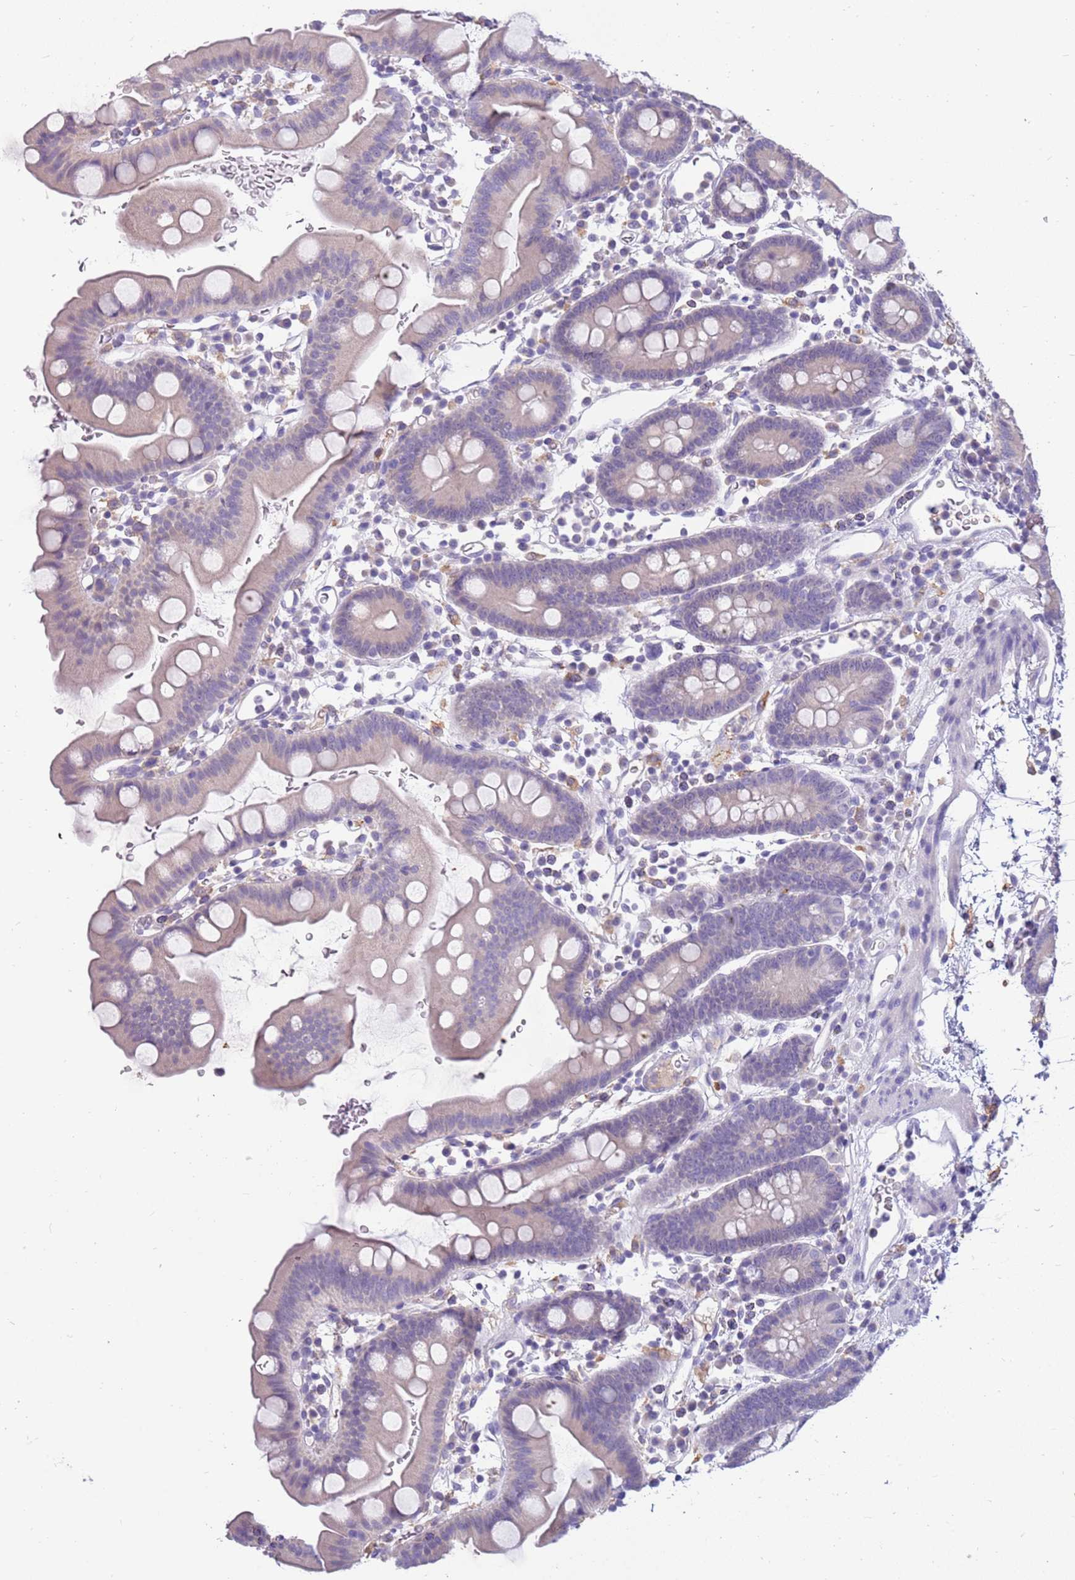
{"staining": {"intensity": "negative", "quantity": "none", "location": "none"}, "tissue": "small intestine", "cell_type": "Glandular cells", "image_type": "normal", "snomed": [{"axis": "morphology", "description": "Normal tissue, NOS"}, {"axis": "topography", "description": "Stomach, upper"}, {"axis": "topography", "description": "Stomach, lower"}, {"axis": "topography", "description": "Small intestine"}], "caption": "IHC image of unremarkable human small intestine stained for a protein (brown), which shows no staining in glandular cells.", "gene": "RHCG", "patient": {"sex": "male", "age": 68}}